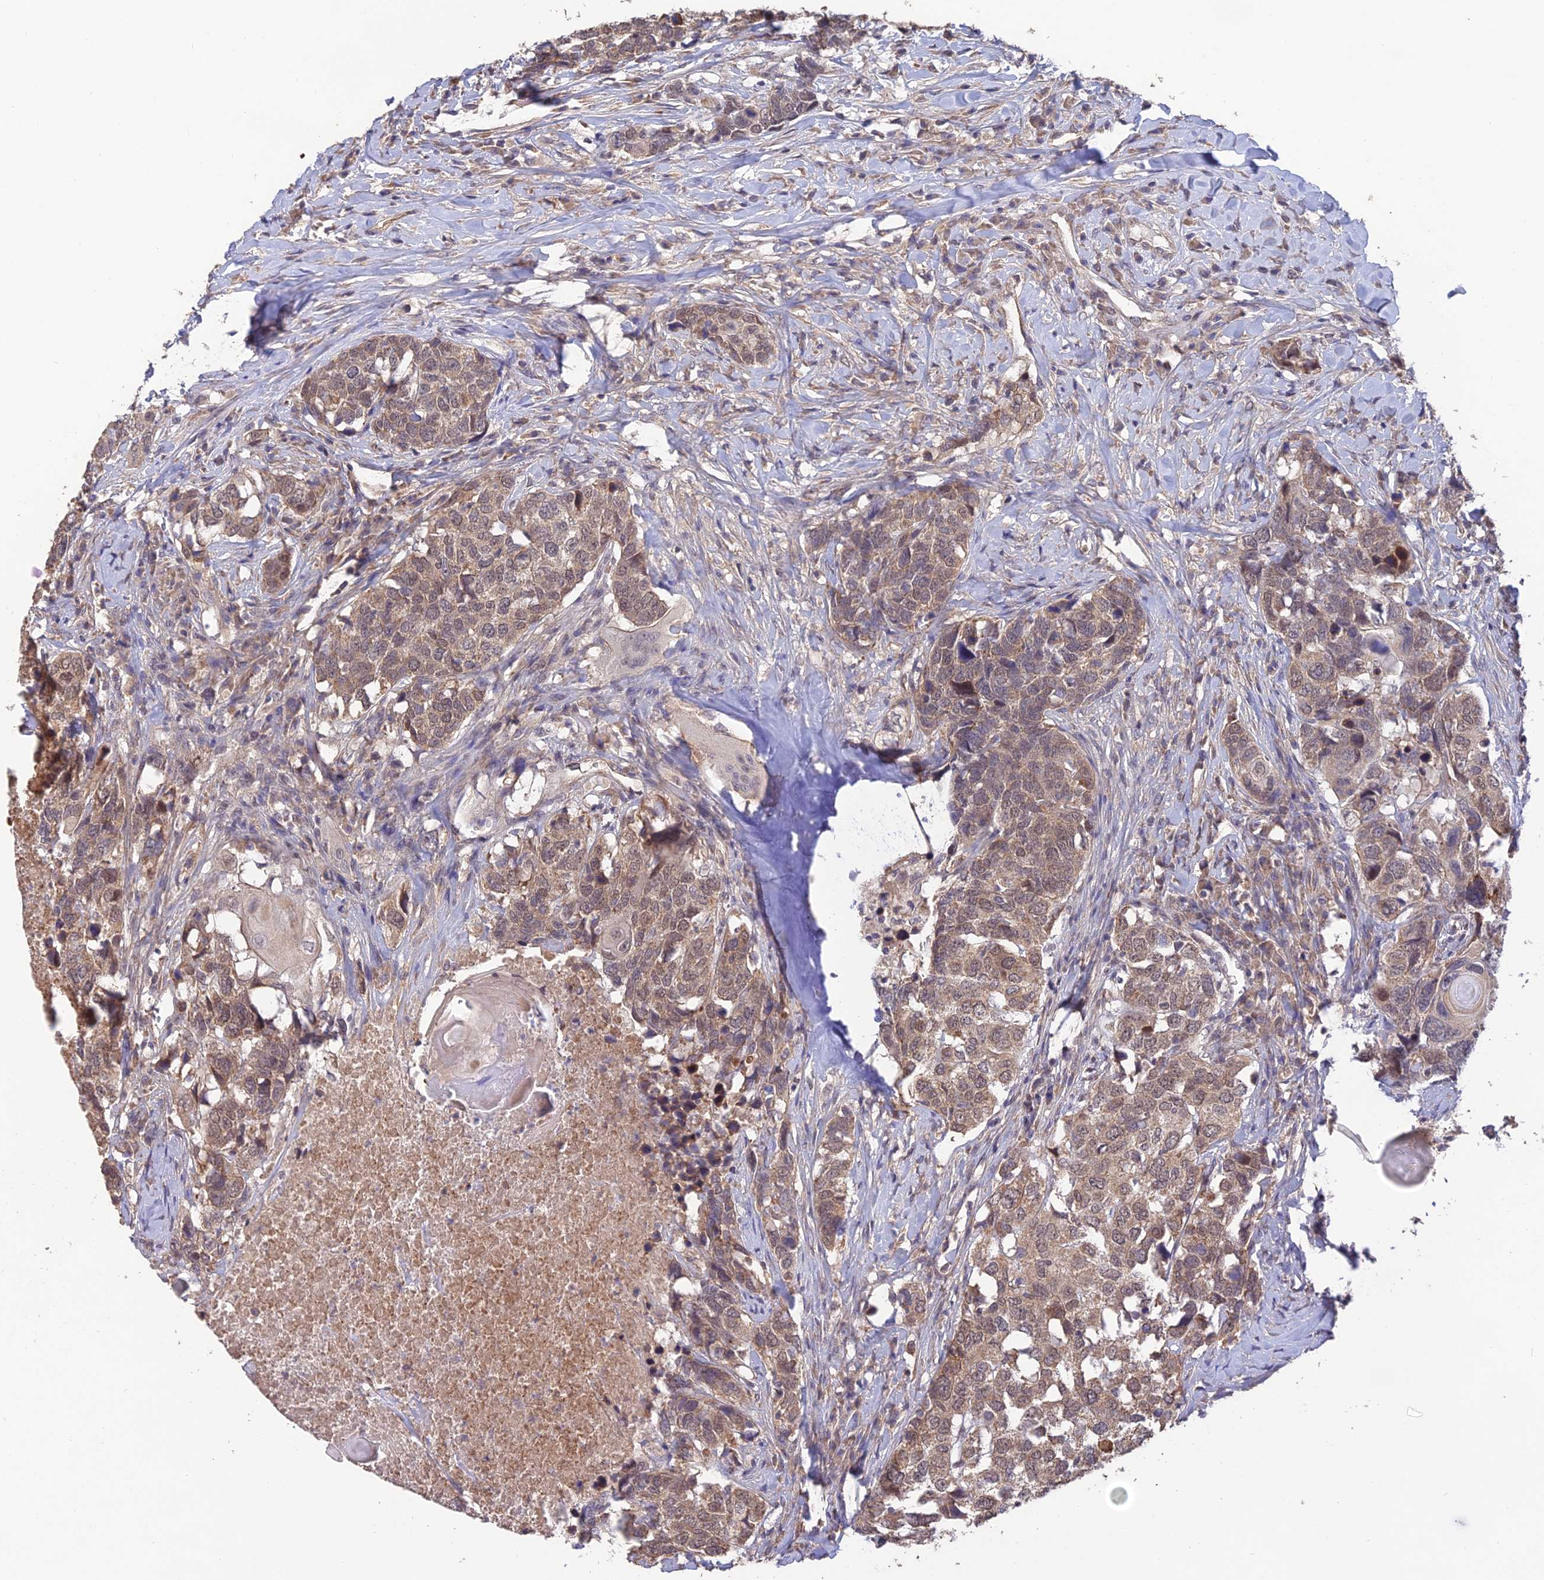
{"staining": {"intensity": "weak", "quantity": ">75%", "location": "cytoplasmic/membranous"}, "tissue": "head and neck cancer", "cell_type": "Tumor cells", "image_type": "cancer", "snomed": [{"axis": "morphology", "description": "Squamous cell carcinoma, NOS"}, {"axis": "topography", "description": "Head-Neck"}], "caption": "Protein staining shows weak cytoplasmic/membranous staining in about >75% of tumor cells in head and neck squamous cell carcinoma. (IHC, brightfield microscopy, high magnification).", "gene": "PAGR1", "patient": {"sex": "male", "age": 66}}